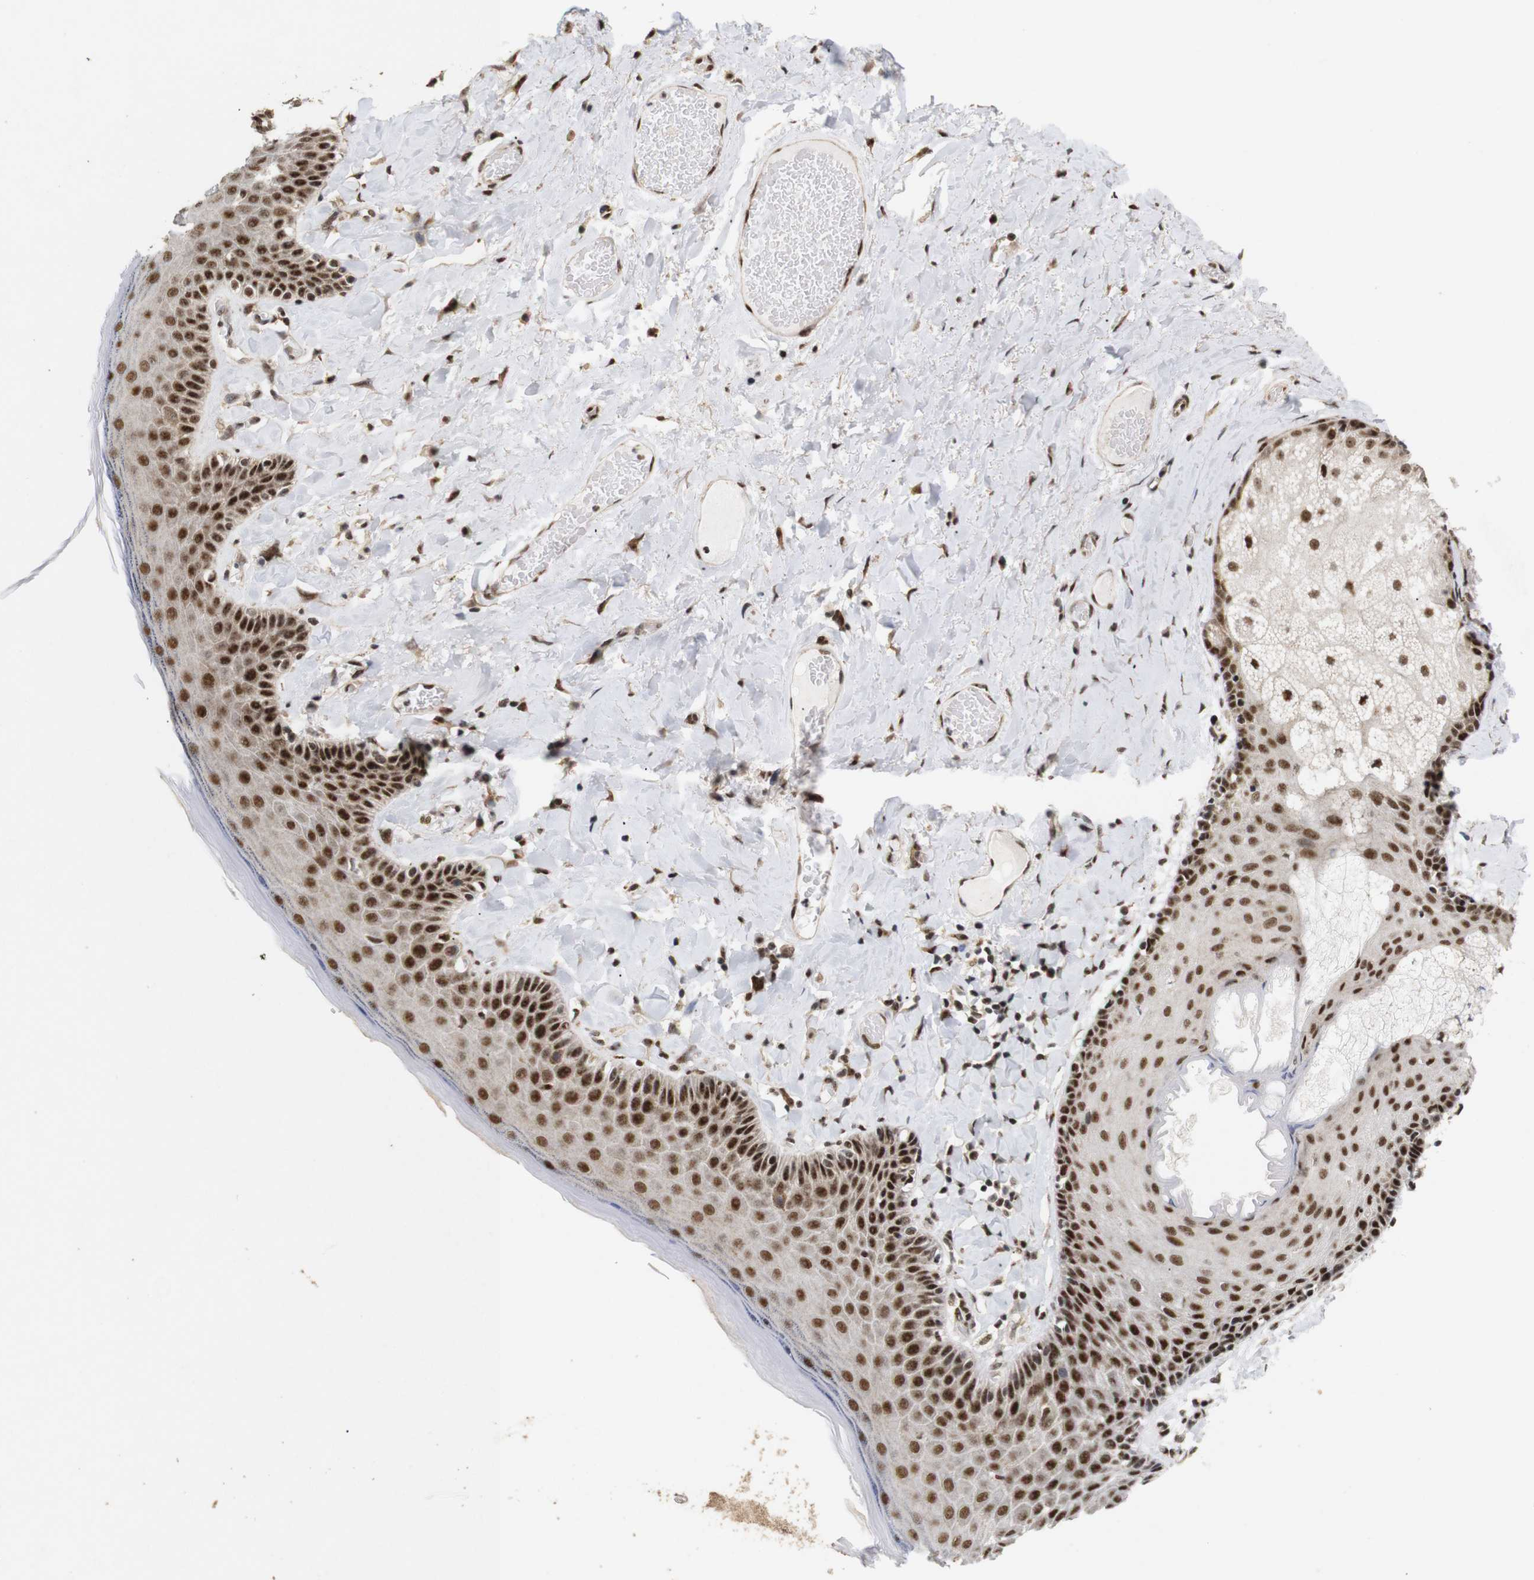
{"staining": {"intensity": "strong", "quantity": ">75%", "location": "nuclear"}, "tissue": "skin", "cell_type": "Epidermal cells", "image_type": "normal", "snomed": [{"axis": "morphology", "description": "Normal tissue, NOS"}, {"axis": "topography", "description": "Anal"}], "caption": "The image exhibits immunohistochemical staining of benign skin. There is strong nuclear positivity is seen in about >75% of epidermal cells. The staining was performed using DAB, with brown indicating positive protein expression. Nuclei are stained blue with hematoxylin.", "gene": "PYM1", "patient": {"sex": "male", "age": 69}}